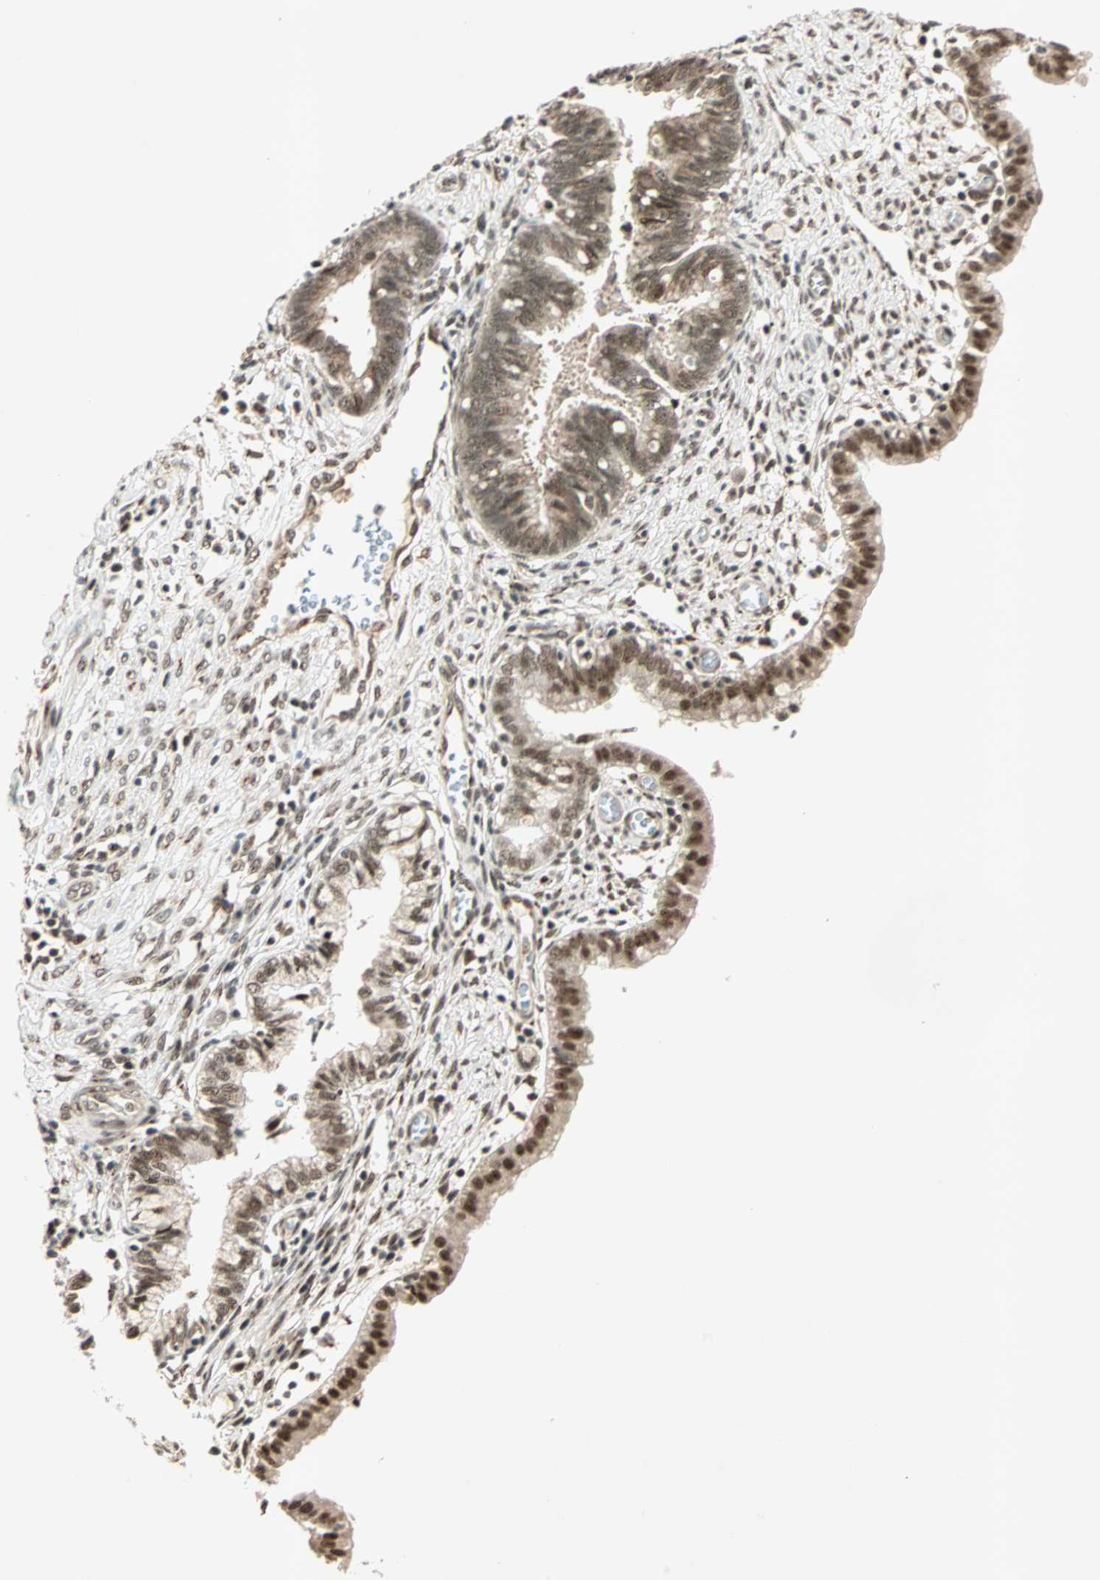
{"staining": {"intensity": "moderate", "quantity": "25%-75%", "location": "nuclear"}, "tissue": "cervical cancer", "cell_type": "Tumor cells", "image_type": "cancer", "snomed": [{"axis": "morphology", "description": "Adenocarcinoma, NOS"}, {"axis": "topography", "description": "Cervix"}], "caption": "A brown stain shows moderate nuclear staining of a protein in cervical cancer tumor cells. (brown staining indicates protein expression, while blue staining denotes nuclei).", "gene": "PRDM2", "patient": {"sex": "female", "age": 44}}